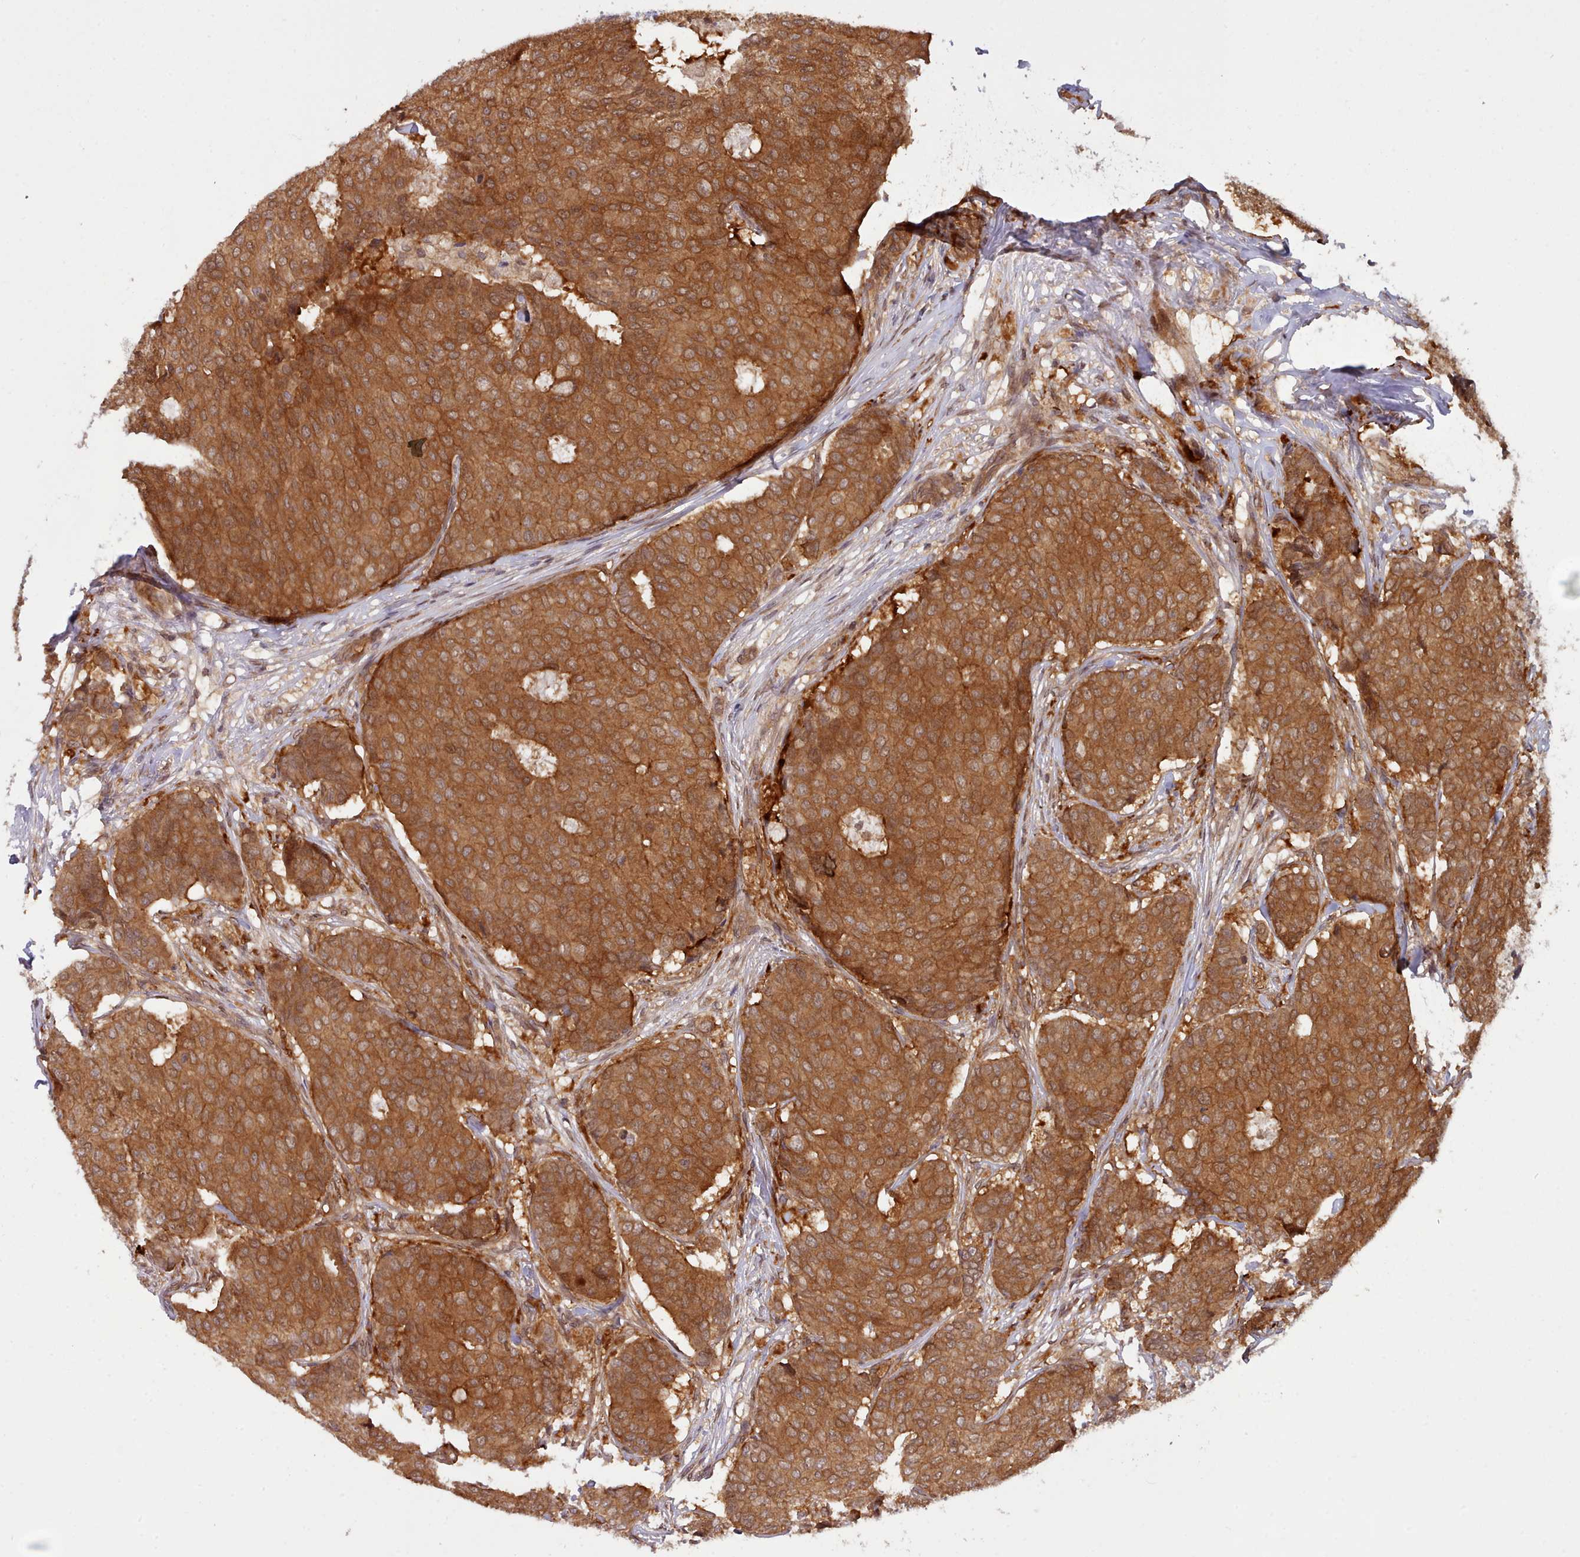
{"staining": {"intensity": "moderate", "quantity": ">75%", "location": "cytoplasmic/membranous,nuclear"}, "tissue": "breast cancer", "cell_type": "Tumor cells", "image_type": "cancer", "snomed": [{"axis": "morphology", "description": "Duct carcinoma"}, {"axis": "topography", "description": "Breast"}], "caption": "Immunohistochemistry (IHC) (DAB) staining of human intraductal carcinoma (breast) exhibits moderate cytoplasmic/membranous and nuclear protein expression in about >75% of tumor cells.", "gene": "UBE2G1", "patient": {"sex": "female", "age": 75}}